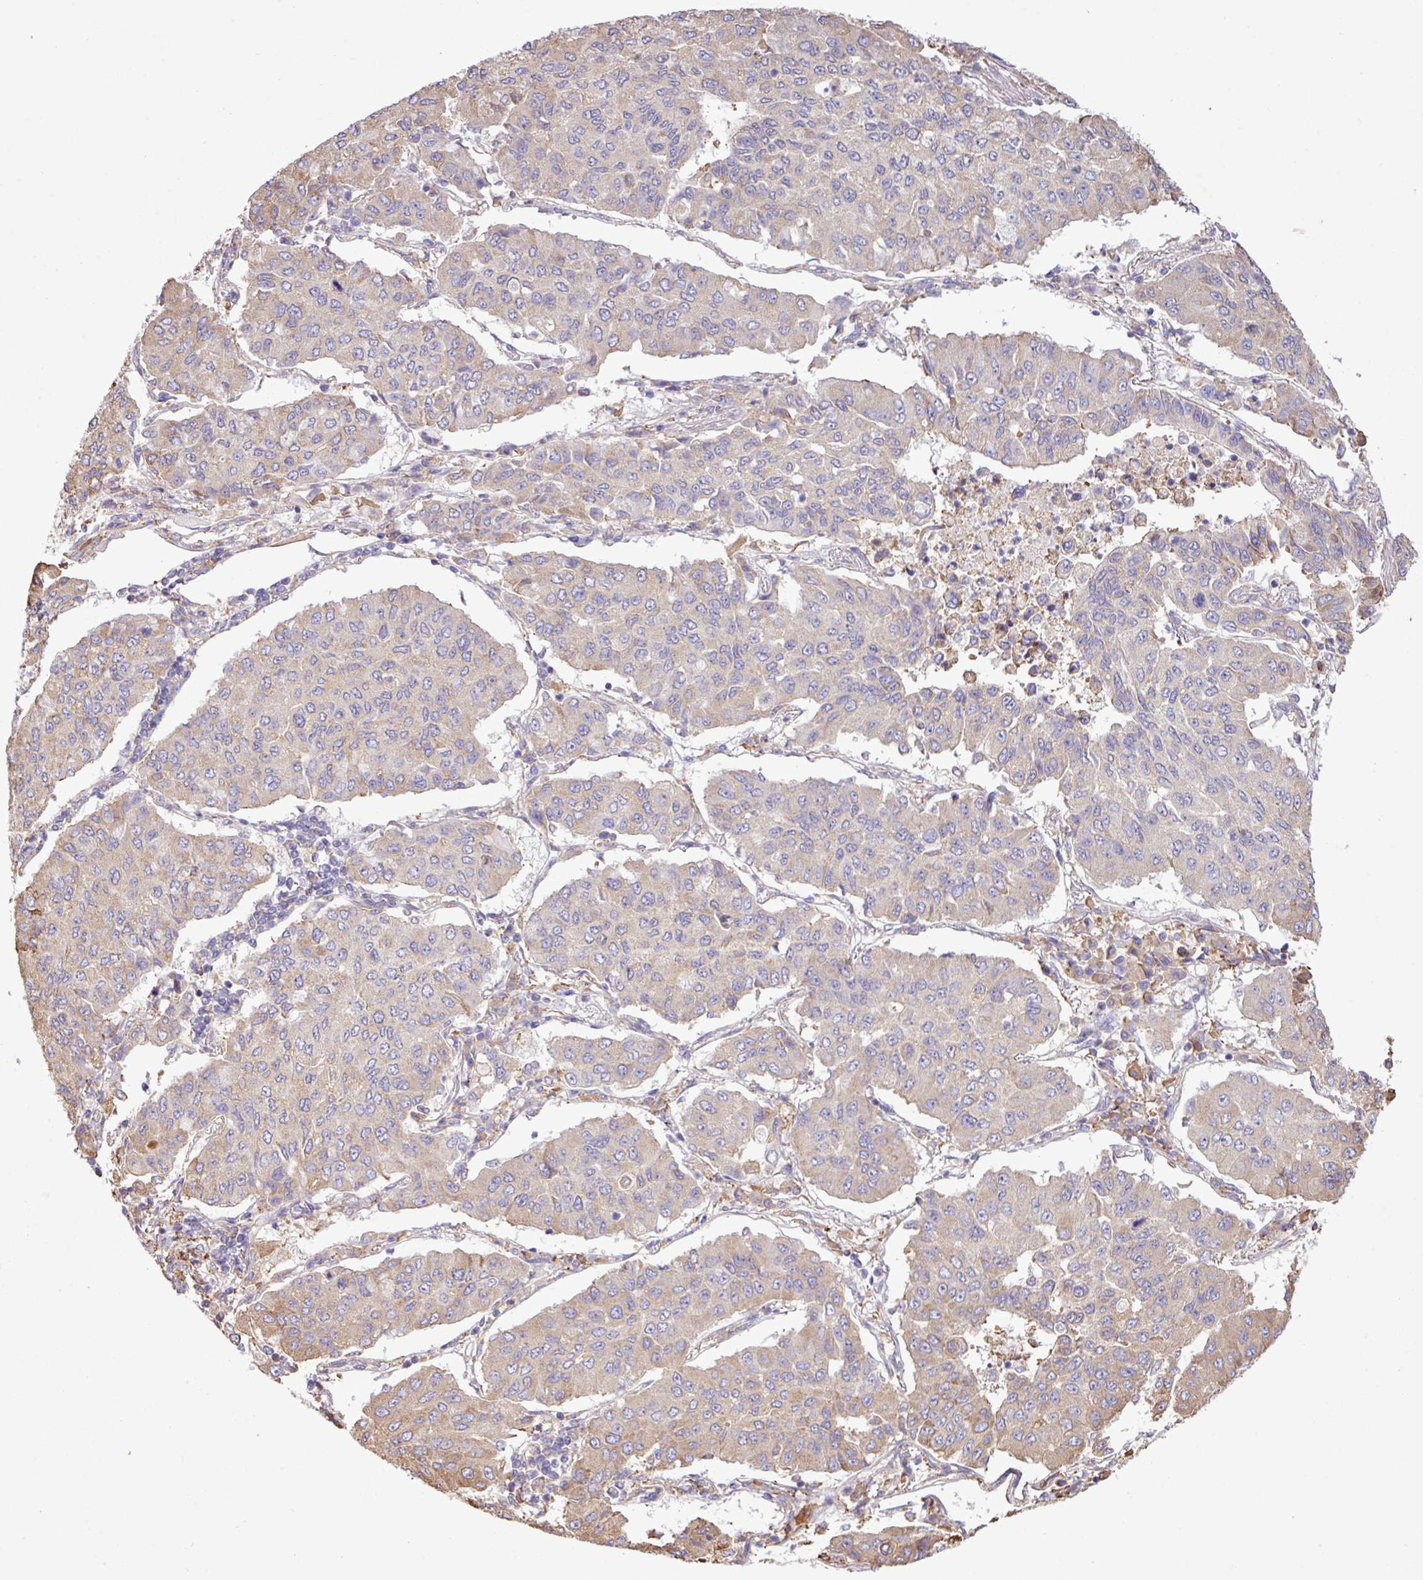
{"staining": {"intensity": "weak", "quantity": "<25%", "location": "cytoplasmic/membranous"}, "tissue": "lung cancer", "cell_type": "Tumor cells", "image_type": "cancer", "snomed": [{"axis": "morphology", "description": "Squamous cell carcinoma, NOS"}, {"axis": "topography", "description": "Lung"}], "caption": "Immunohistochemistry (IHC) photomicrograph of lung cancer stained for a protein (brown), which shows no expression in tumor cells.", "gene": "ZSCAN5A", "patient": {"sex": "male", "age": 74}}